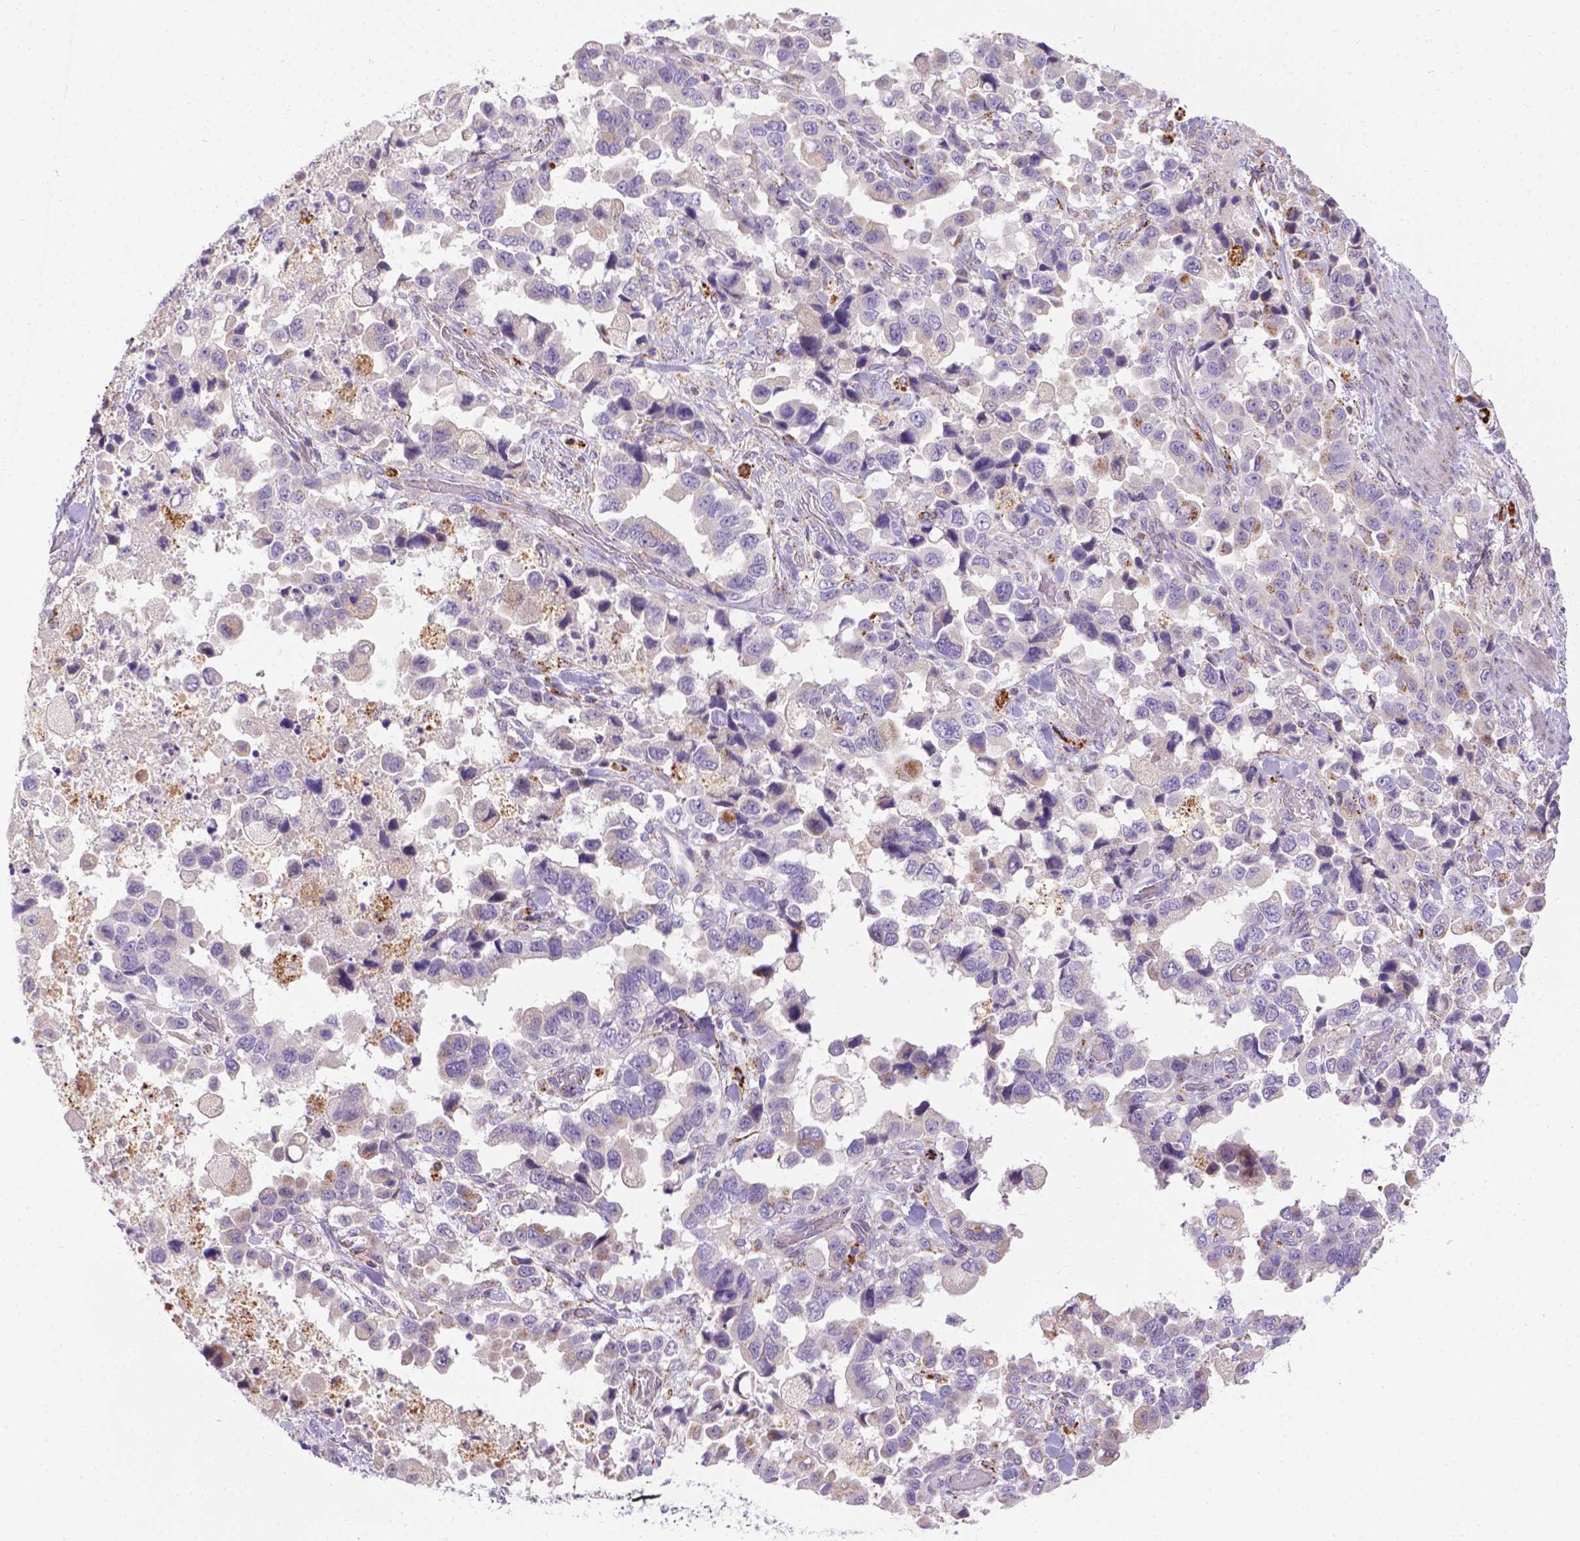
{"staining": {"intensity": "negative", "quantity": "none", "location": "none"}, "tissue": "stomach cancer", "cell_type": "Tumor cells", "image_type": "cancer", "snomed": [{"axis": "morphology", "description": "Adenocarcinoma, NOS"}, {"axis": "topography", "description": "Stomach"}], "caption": "Histopathology image shows no significant protein positivity in tumor cells of stomach cancer. (DAB (3,3'-diaminobenzidine) immunohistochemistry (IHC) with hematoxylin counter stain).", "gene": "TM4SF18", "patient": {"sex": "male", "age": 59}}